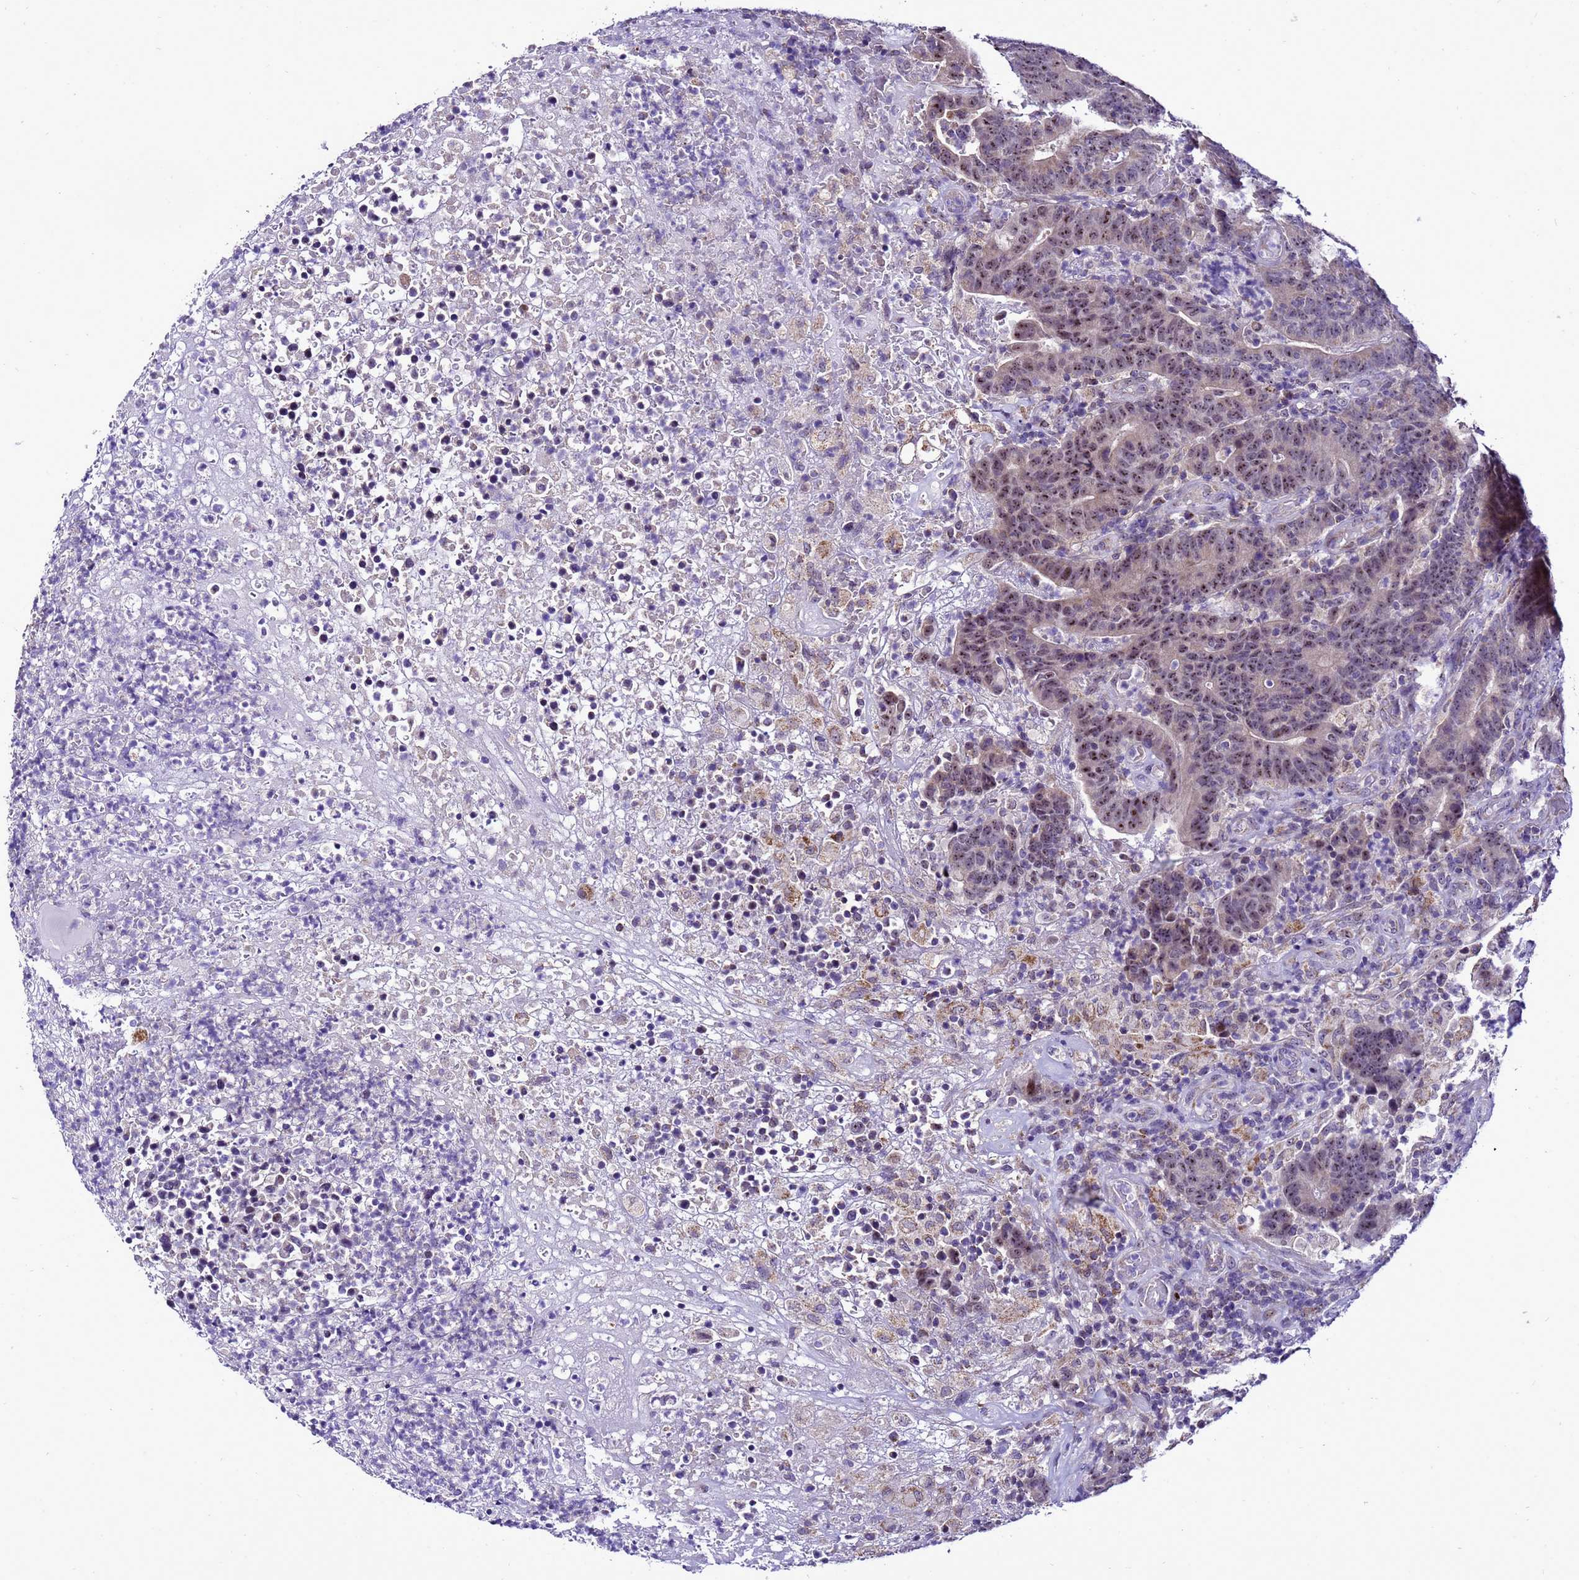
{"staining": {"intensity": "moderate", "quantity": "25%-75%", "location": "nuclear"}, "tissue": "colorectal cancer", "cell_type": "Tumor cells", "image_type": "cancer", "snomed": [{"axis": "morphology", "description": "Normal tissue, NOS"}, {"axis": "morphology", "description": "Adenocarcinoma, NOS"}, {"axis": "topography", "description": "Colon"}], "caption": "Immunohistochemistry (IHC) micrograph of human colorectal cancer (adenocarcinoma) stained for a protein (brown), which exhibits medium levels of moderate nuclear expression in approximately 25%-75% of tumor cells.", "gene": "DPH6", "patient": {"sex": "female", "age": 75}}